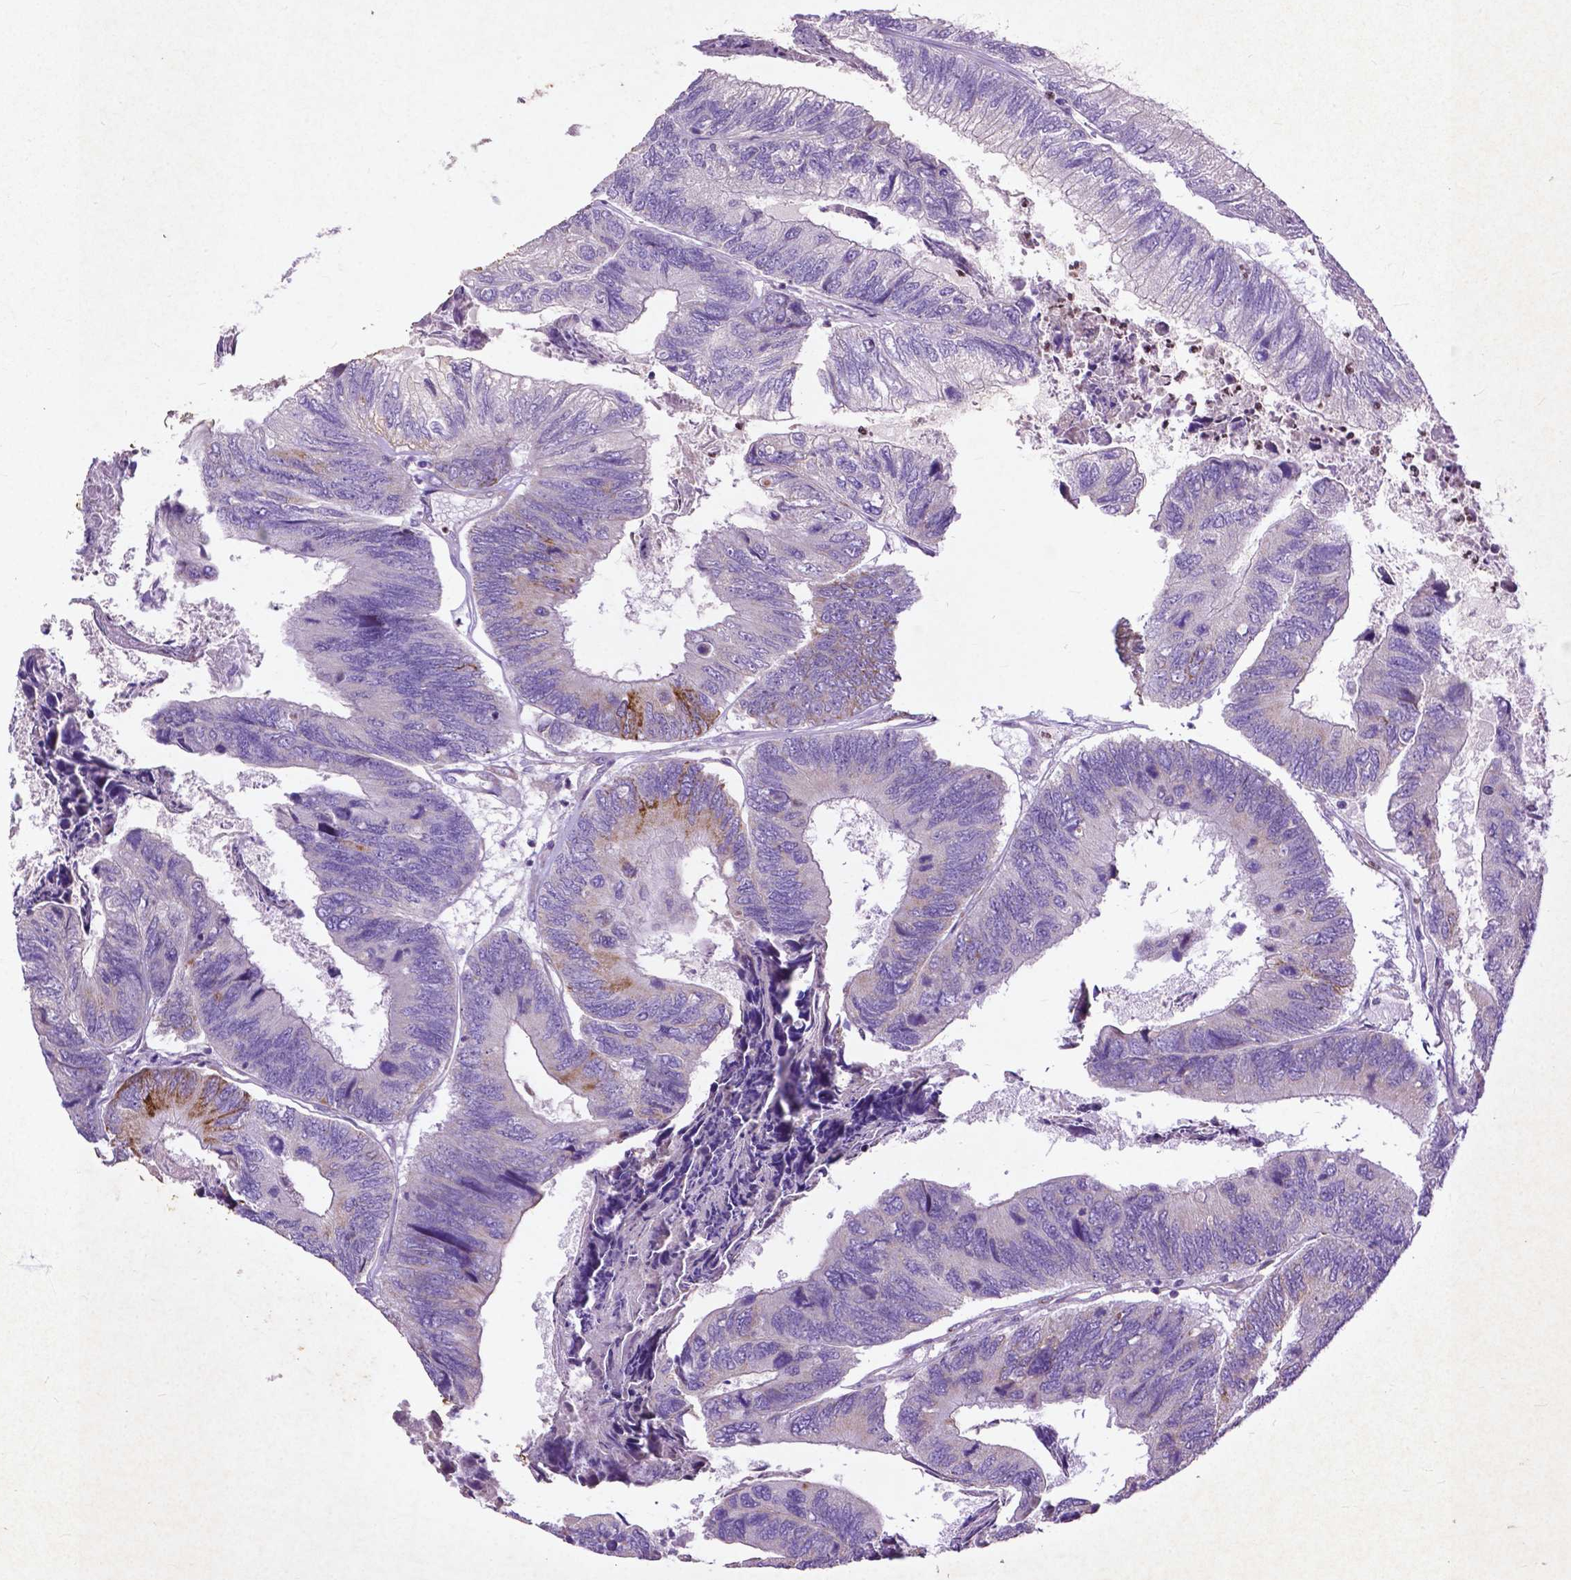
{"staining": {"intensity": "moderate", "quantity": "<25%", "location": "cytoplasmic/membranous"}, "tissue": "colorectal cancer", "cell_type": "Tumor cells", "image_type": "cancer", "snomed": [{"axis": "morphology", "description": "Adenocarcinoma, NOS"}, {"axis": "topography", "description": "Colon"}], "caption": "Human colorectal cancer (adenocarcinoma) stained for a protein (brown) reveals moderate cytoplasmic/membranous positive staining in approximately <25% of tumor cells.", "gene": "THEGL", "patient": {"sex": "female", "age": 67}}